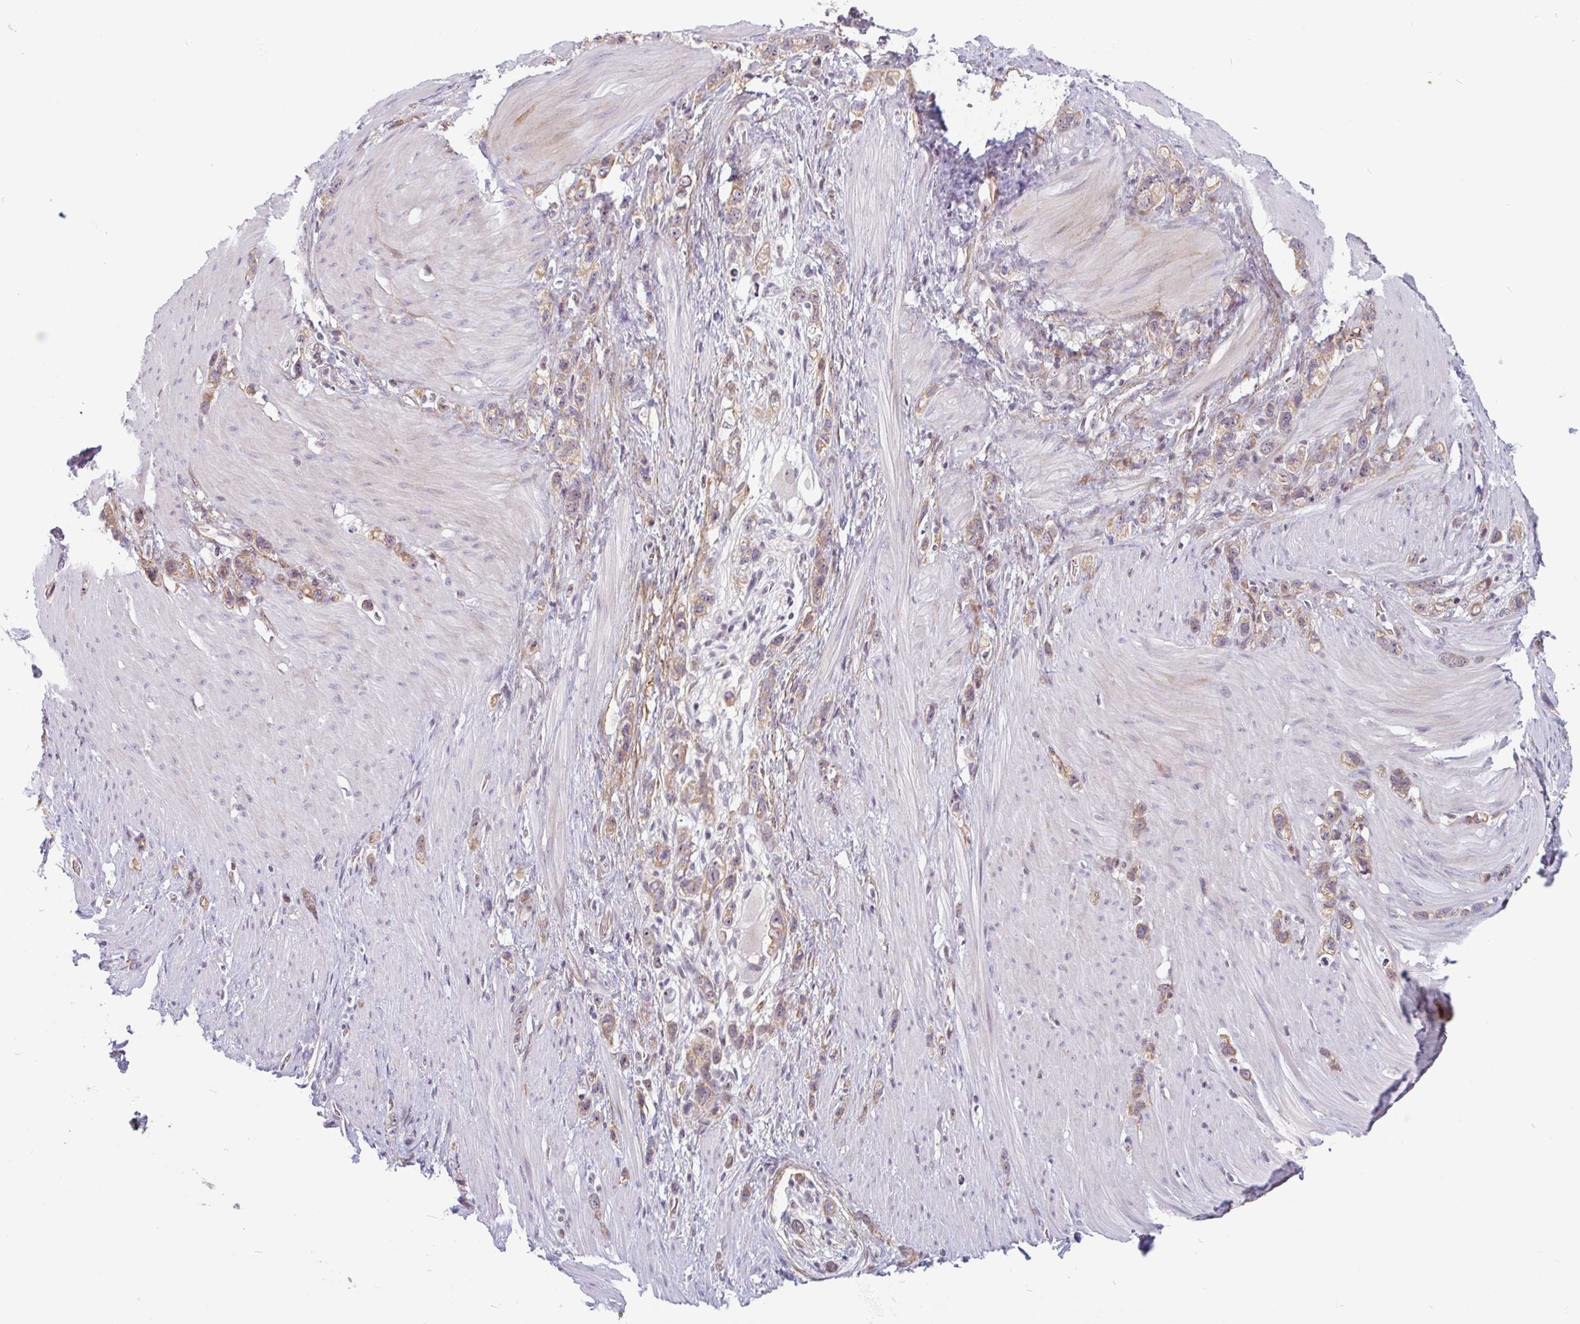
{"staining": {"intensity": "moderate", "quantity": ">75%", "location": "cytoplasmic/membranous"}, "tissue": "stomach cancer", "cell_type": "Tumor cells", "image_type": "cancer", "snomed": [{"axis": "morphology", "description": "Adenocarcinoma, NOS"}, {"axis": "topography", "description": "Stomach"}], "caption": "Immunohistochemistry (IHC) of stomach cancer displays medium levels of moderate cytoplasmic/membranous expression in approximately >75% of tumor cells.", "gene": "TMEM119", "patient": {"sex": "female", "age": 65}}